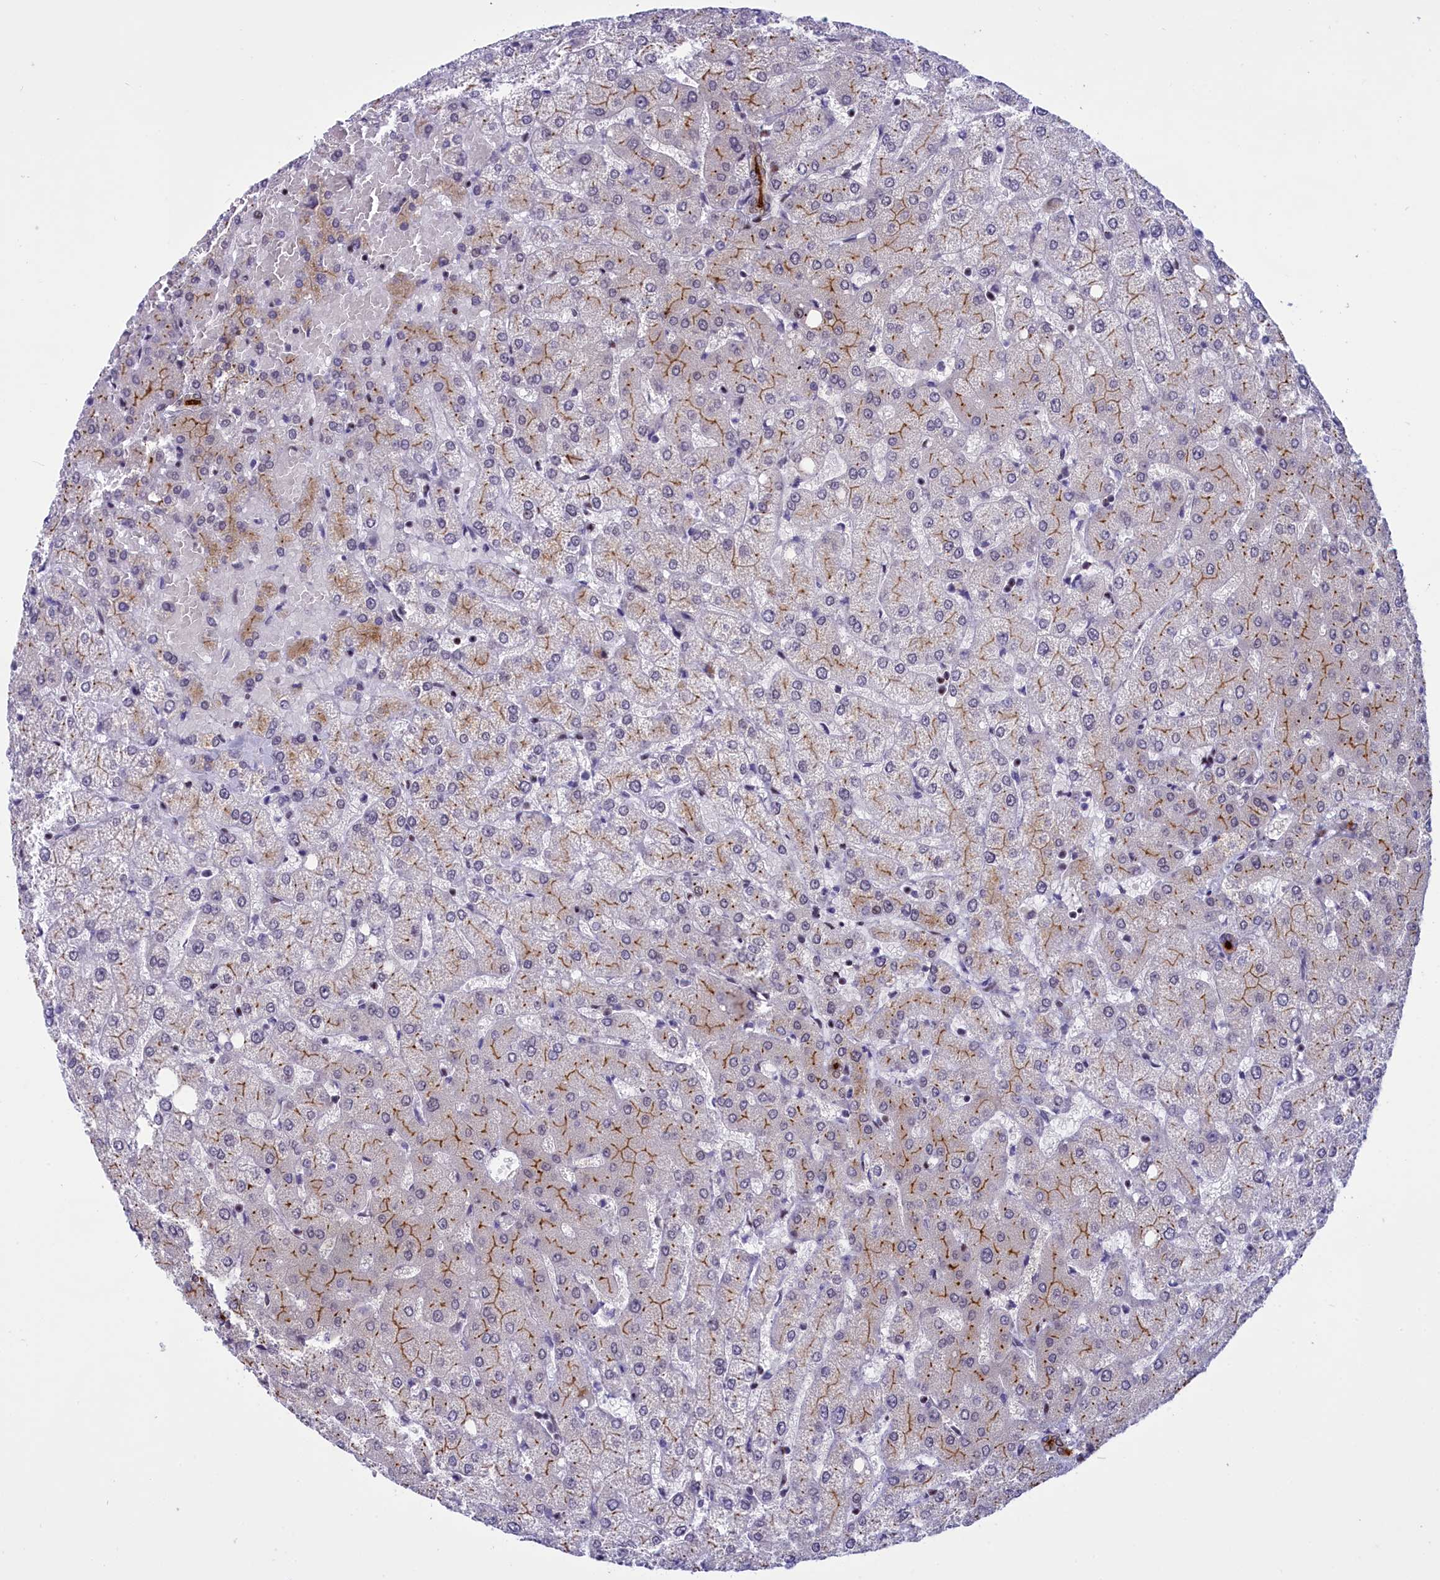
{"staining": {"intensity": "strong", "quantity": "25%-75%", "location": "cytoplasmic/membranous"}, "tissue": "liver", "cell_type": "Cholangiocytes", "image_type": "normal", "snomed": [{"axis": "morphology", "description": "Normal tissue, NOS"}, {"axis": "topography", "description": "Liver"}], "caption": "DAB immunohistochemical staining of benign human liver shows strong cytoplasmic/membranous protein expression in approximately 25%-75% of cholangiocytes. The protein of interest is stained brown, and the nuclei are stained in blue (DAB IHC with brightfield microscopy, high magnification).", "gene": "SPIRE2", "patient": {"sex": "female", "age": 54}}